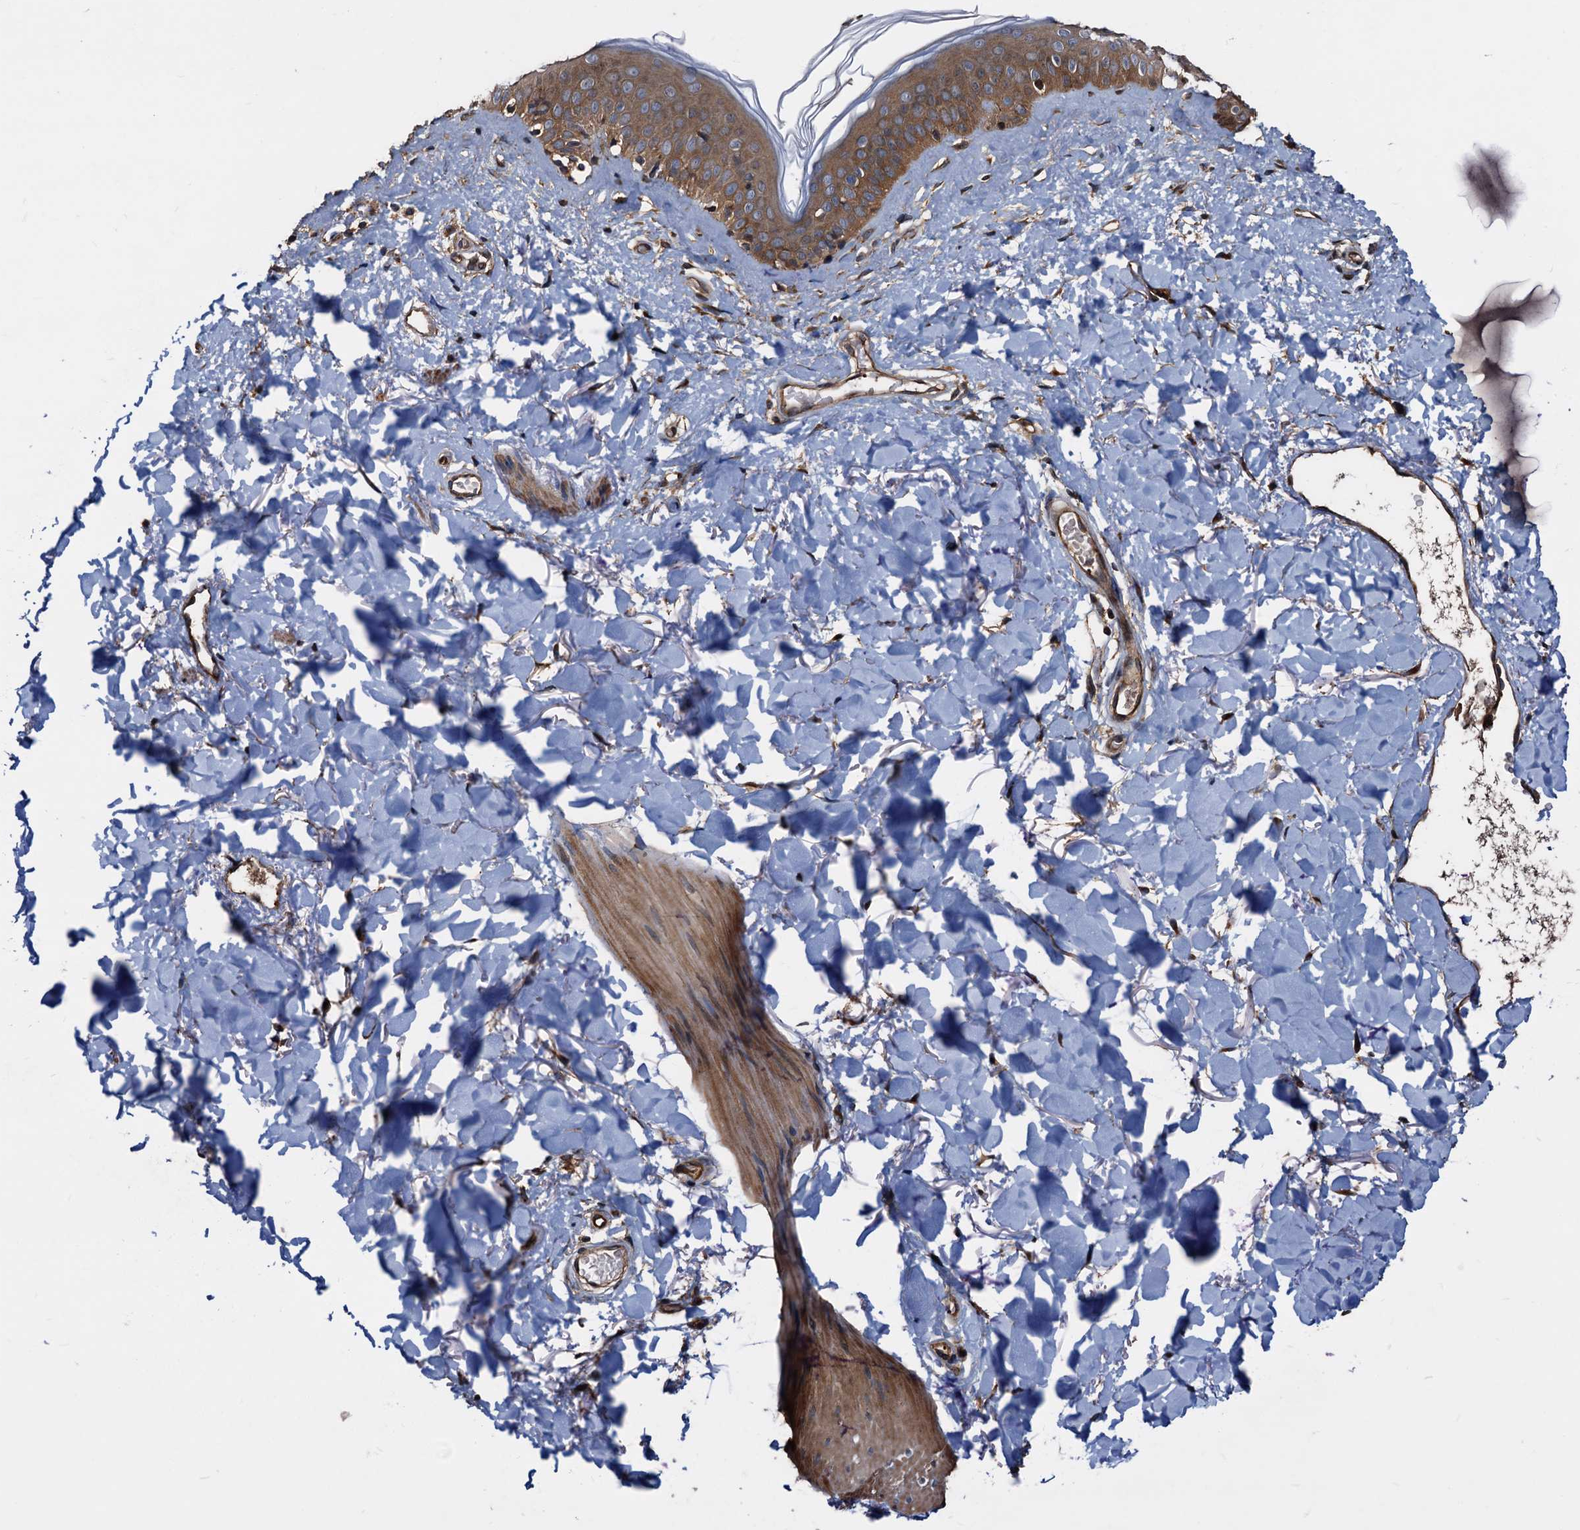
{"staining": {"intensity": "strong", "quantity": ">75%", "location": "cytoplasmic/membranous"}, "tissue": "skin", "cell_type": "Fibroblasts", "image_type": "normal", "snomed": [{"axis": "morphology", "description": "Normal tissue, NOS"}, {"axis": "topography", "description": "Skin"}], "caption": "Brown immunohistochemical staining in benign human skin reveals strong cytoplasmic/membranous expression in approximately >75% of fibroblasts. Nuclei are stained in blue.", "gene": "PEX5", "patient": {"sex": "female", "age": 58}}